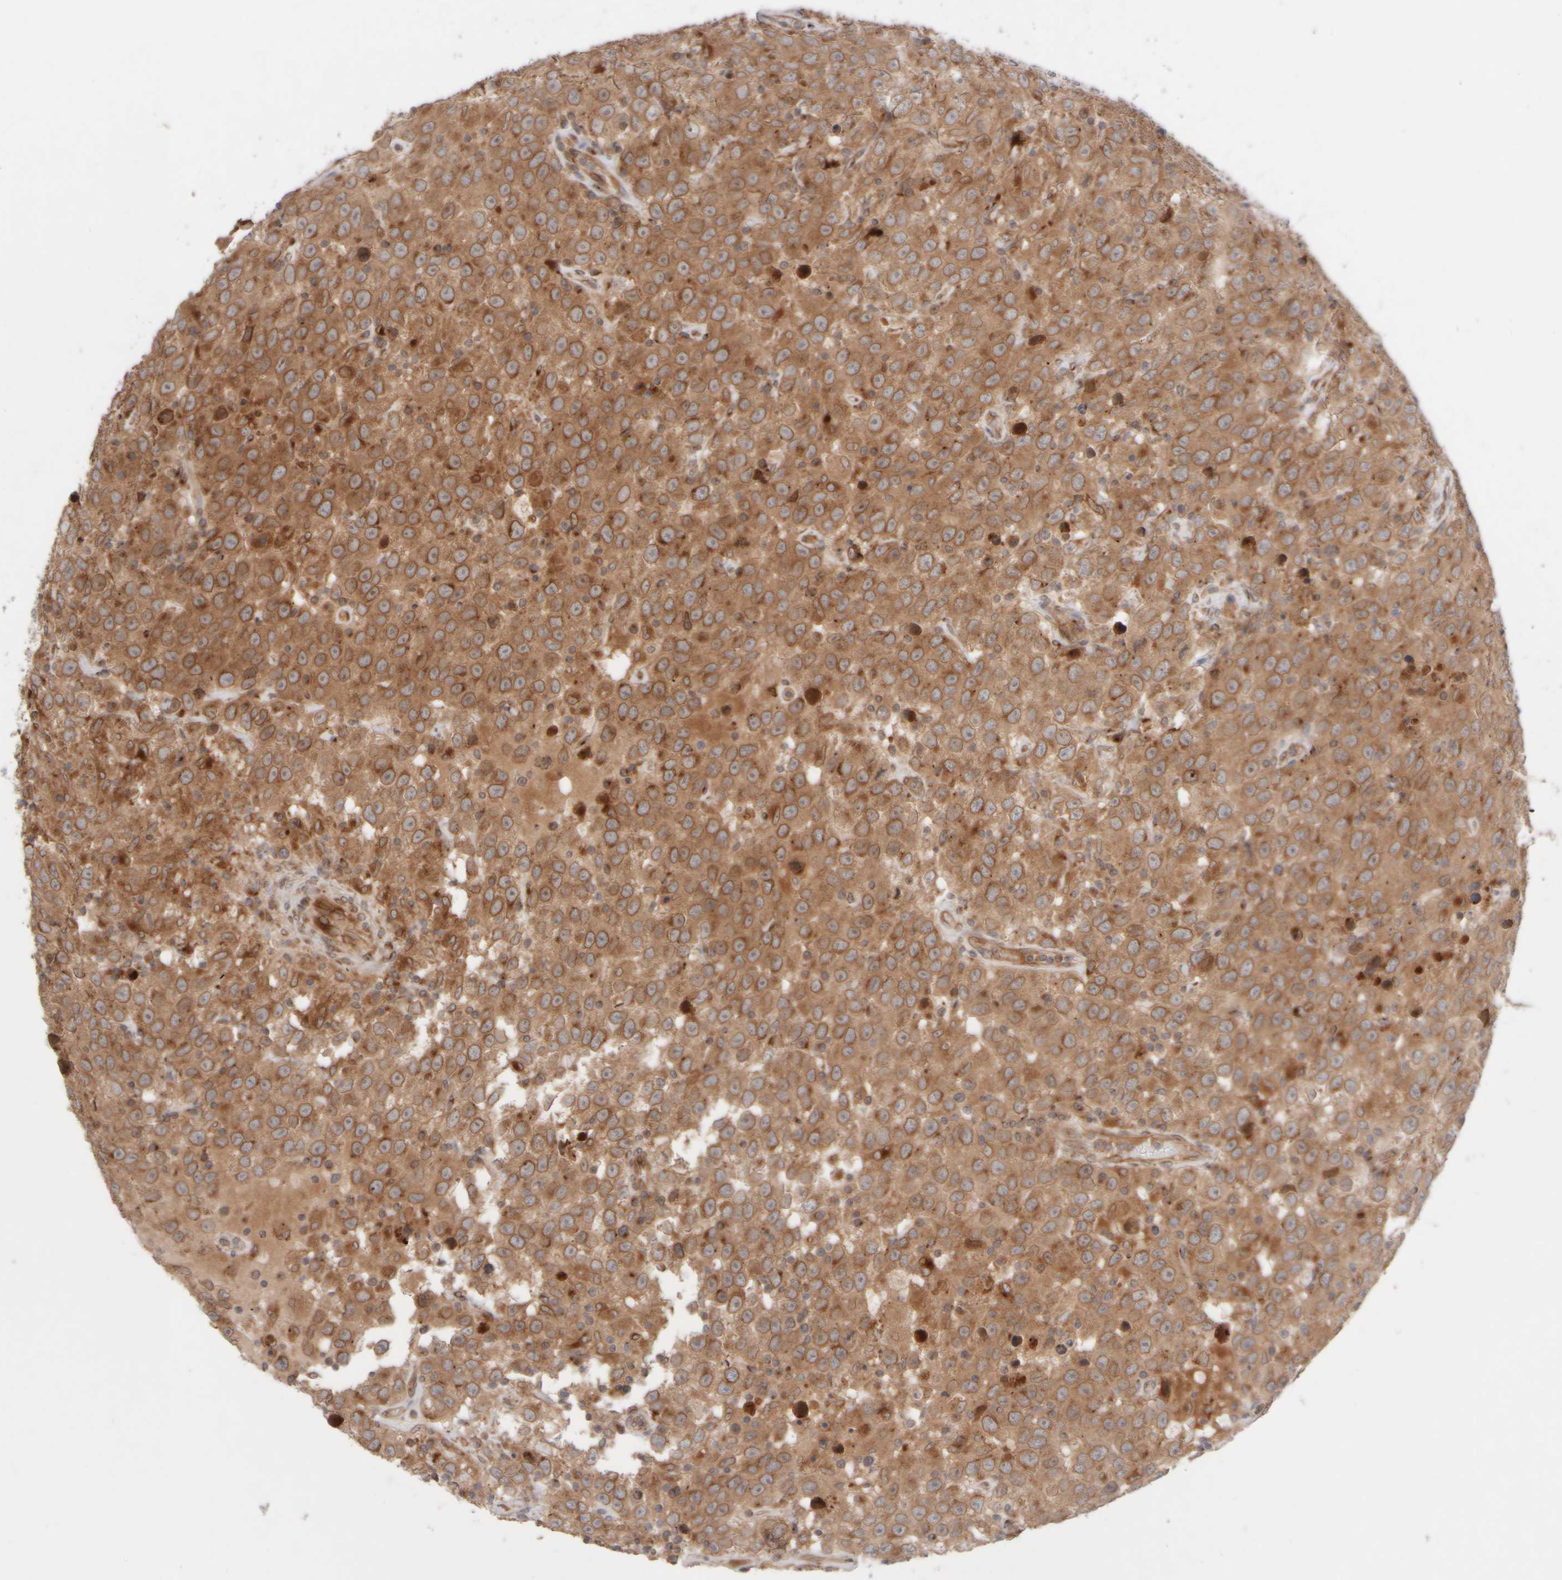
{"staining": {"intensity": "moderate", "quantity": ">75%", "location": "cytoplasmic/membranous,nuclear"}, "tissue": "testis cancer", "cell_type": "Tumor cells", "image_type": "cancer", "snomed": [{"axis": "morphology", "description": "Seminoma, NOS"}, {"axis": "topography", "description": "Testis"}], "caption": "Testis cancer stained with a brown dye shows moderate cytoplasmic/membranous and nuclear positive expression in about >75% of tumor cells.", "gene": "GCN1", "patient": {"sex": "male", "age": 41}}